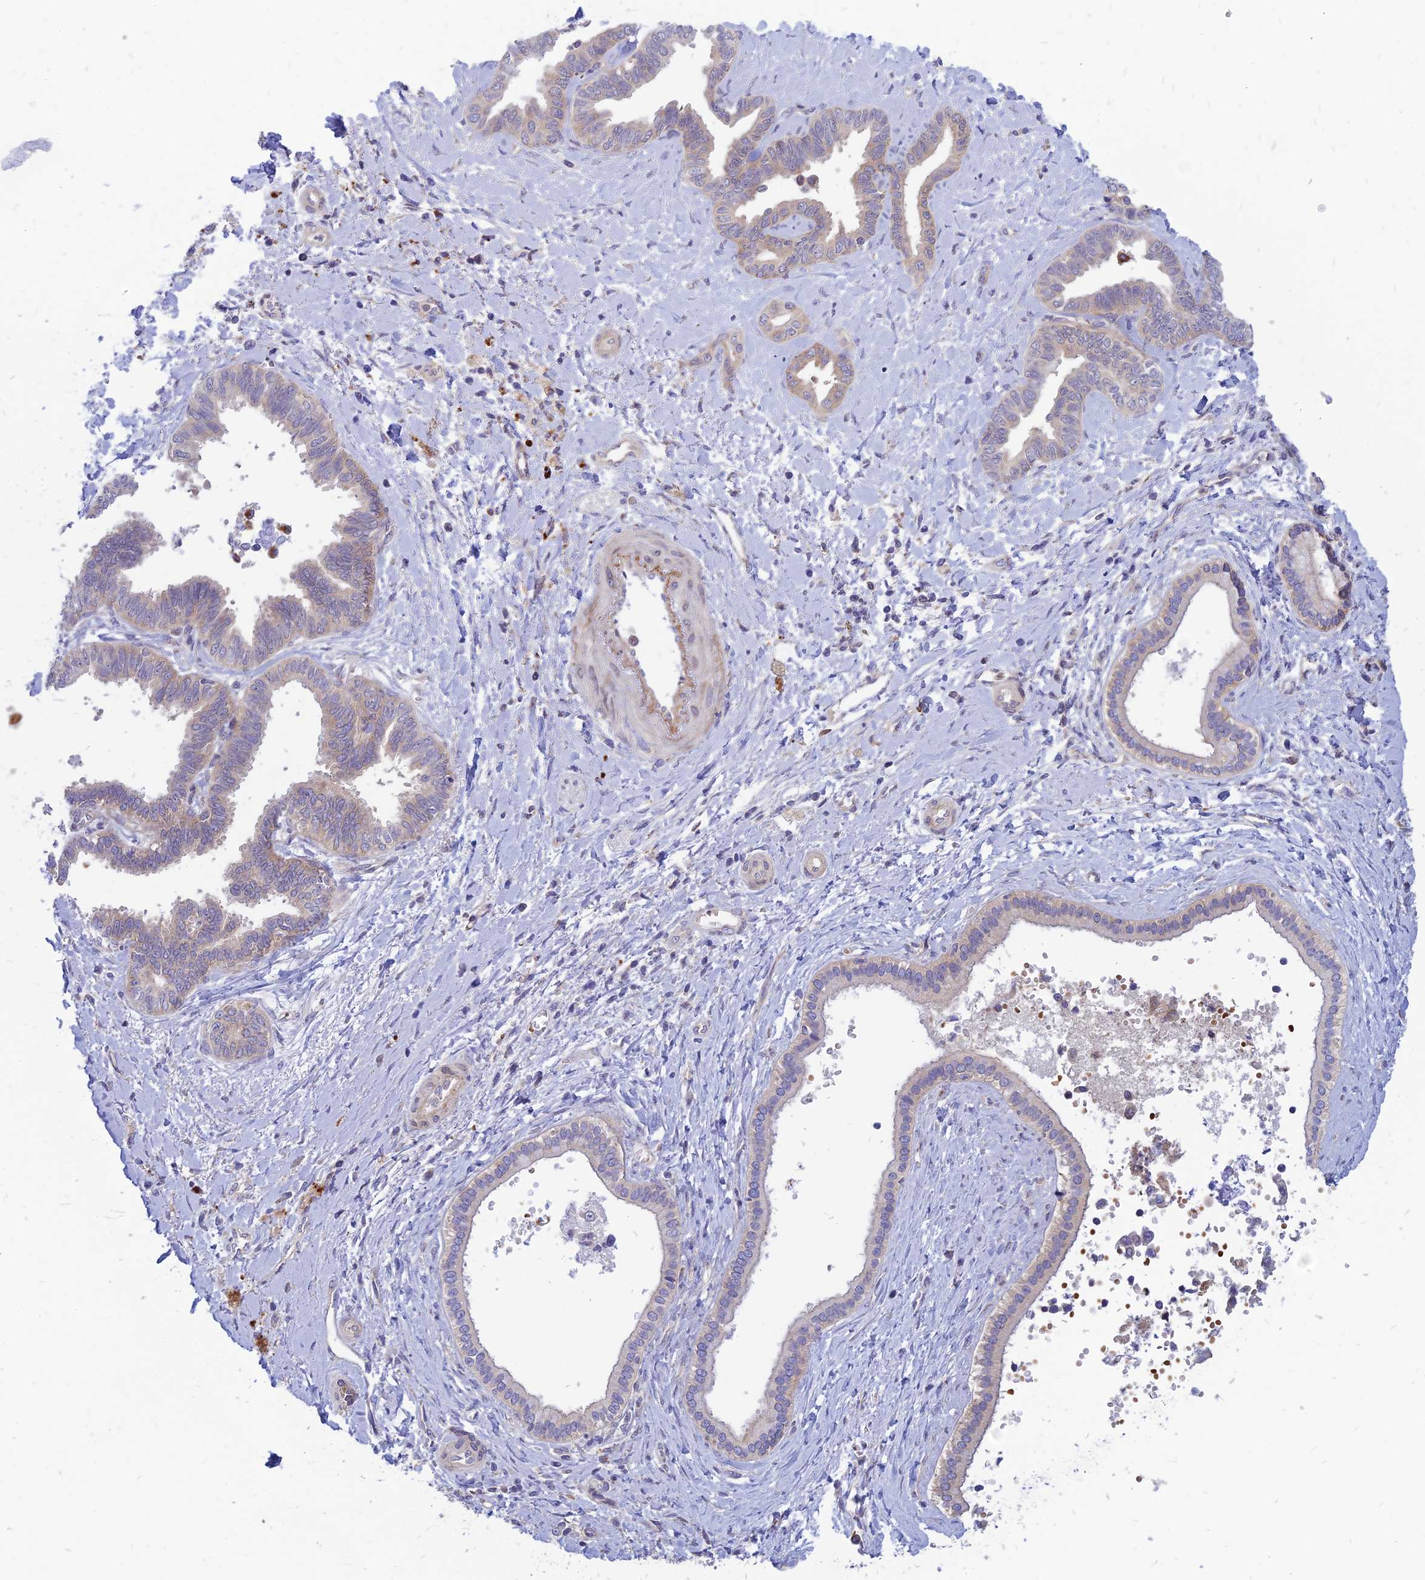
{"staining": {"intensity": "negative", "quantity": "none", "location": "none"}, "tissue": "liver cancer", "cell_type": "Tumor cells", "image_type": "cancer", "snomed": [{"axis": "morphology", "description": "Cholangiocarcinoma"}, {"axis": "topography", "description": "Liver"}], "caption": "This is a image of immunohistochemistry staining of liver cholangiocarcinoma, which shows no expression in tumor cells.", "gene": "PHKA2", "patient": {"sex": "female", "age": 77}}